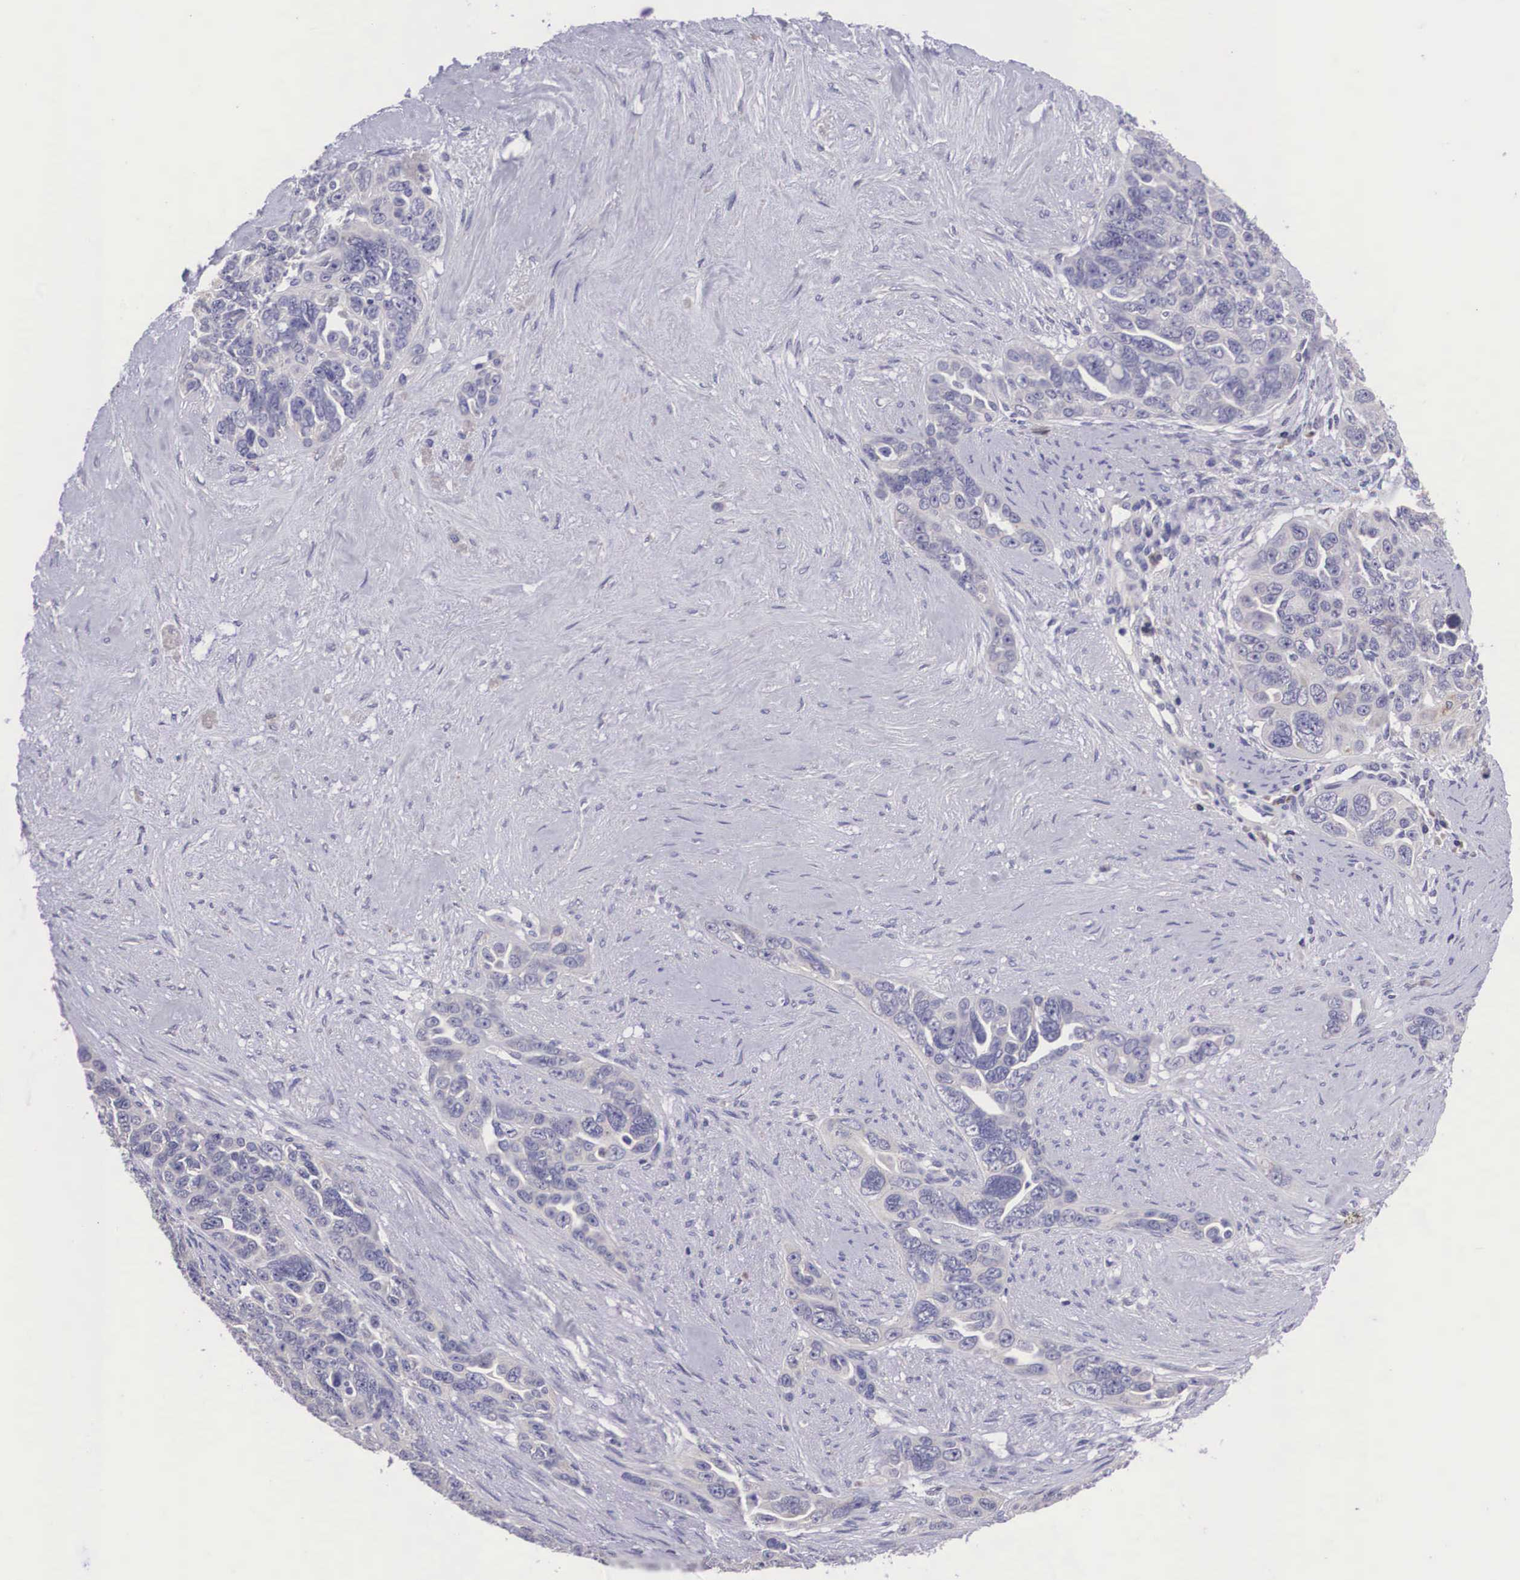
{"staining": {"intensity": "negative", "quantity": "none", "location": "none"}, "tissue": "ovarian cancer", "cell_type": "Tumor cells", "image_type": "cancer", "snomed": [{"axis": "morphology", "description": "Cystadenocarcinoma, serous, NOS"}, {"axis": "topography", "description": "Ovary"}], "caption": "Protein analysis of ovarian serous cystadenocarcinoma reveals no significant expression in tumor cells.", "gene": "ARG2", "patient": {"sex": "female", "age": 63}}